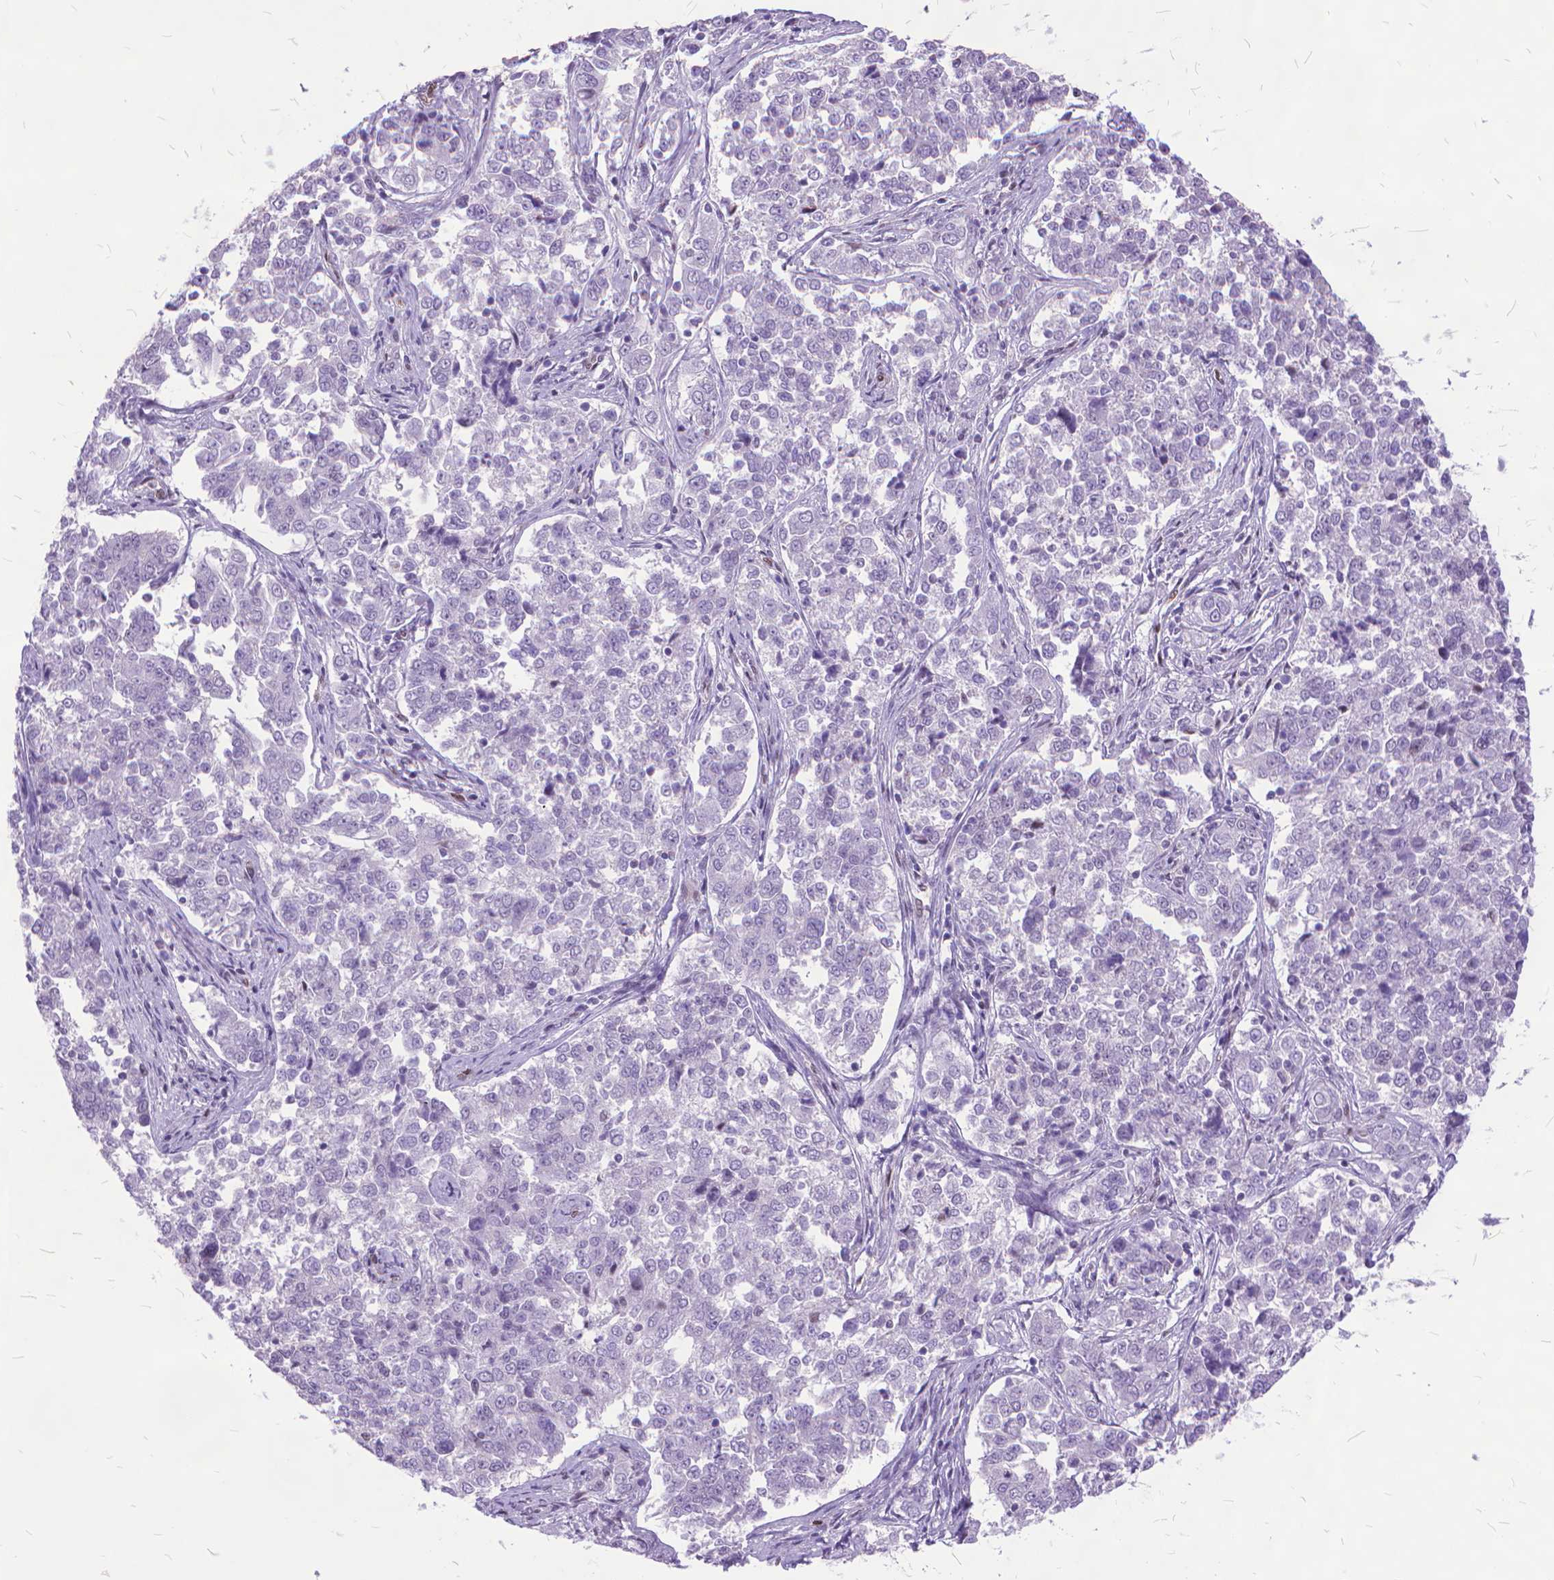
{"staining": {"intensity": "negative", "quantity": "none", "location": "none"}, "tissue": "endometrial cancer", "cell_type": "Tumor cells", "image_type": "cancer", "snomed": [{"axis": "morphology", "description": "Adenocarcinoma, NOS"}, {"axis": "topography", "description": "Endometrium"}], "caption": "Endometrial cancer was stained to show a protein in brown. There is no significant positivity in tumor cells.", "gene": "POLE4", "patient": {"sex": "female", "age": 43}}